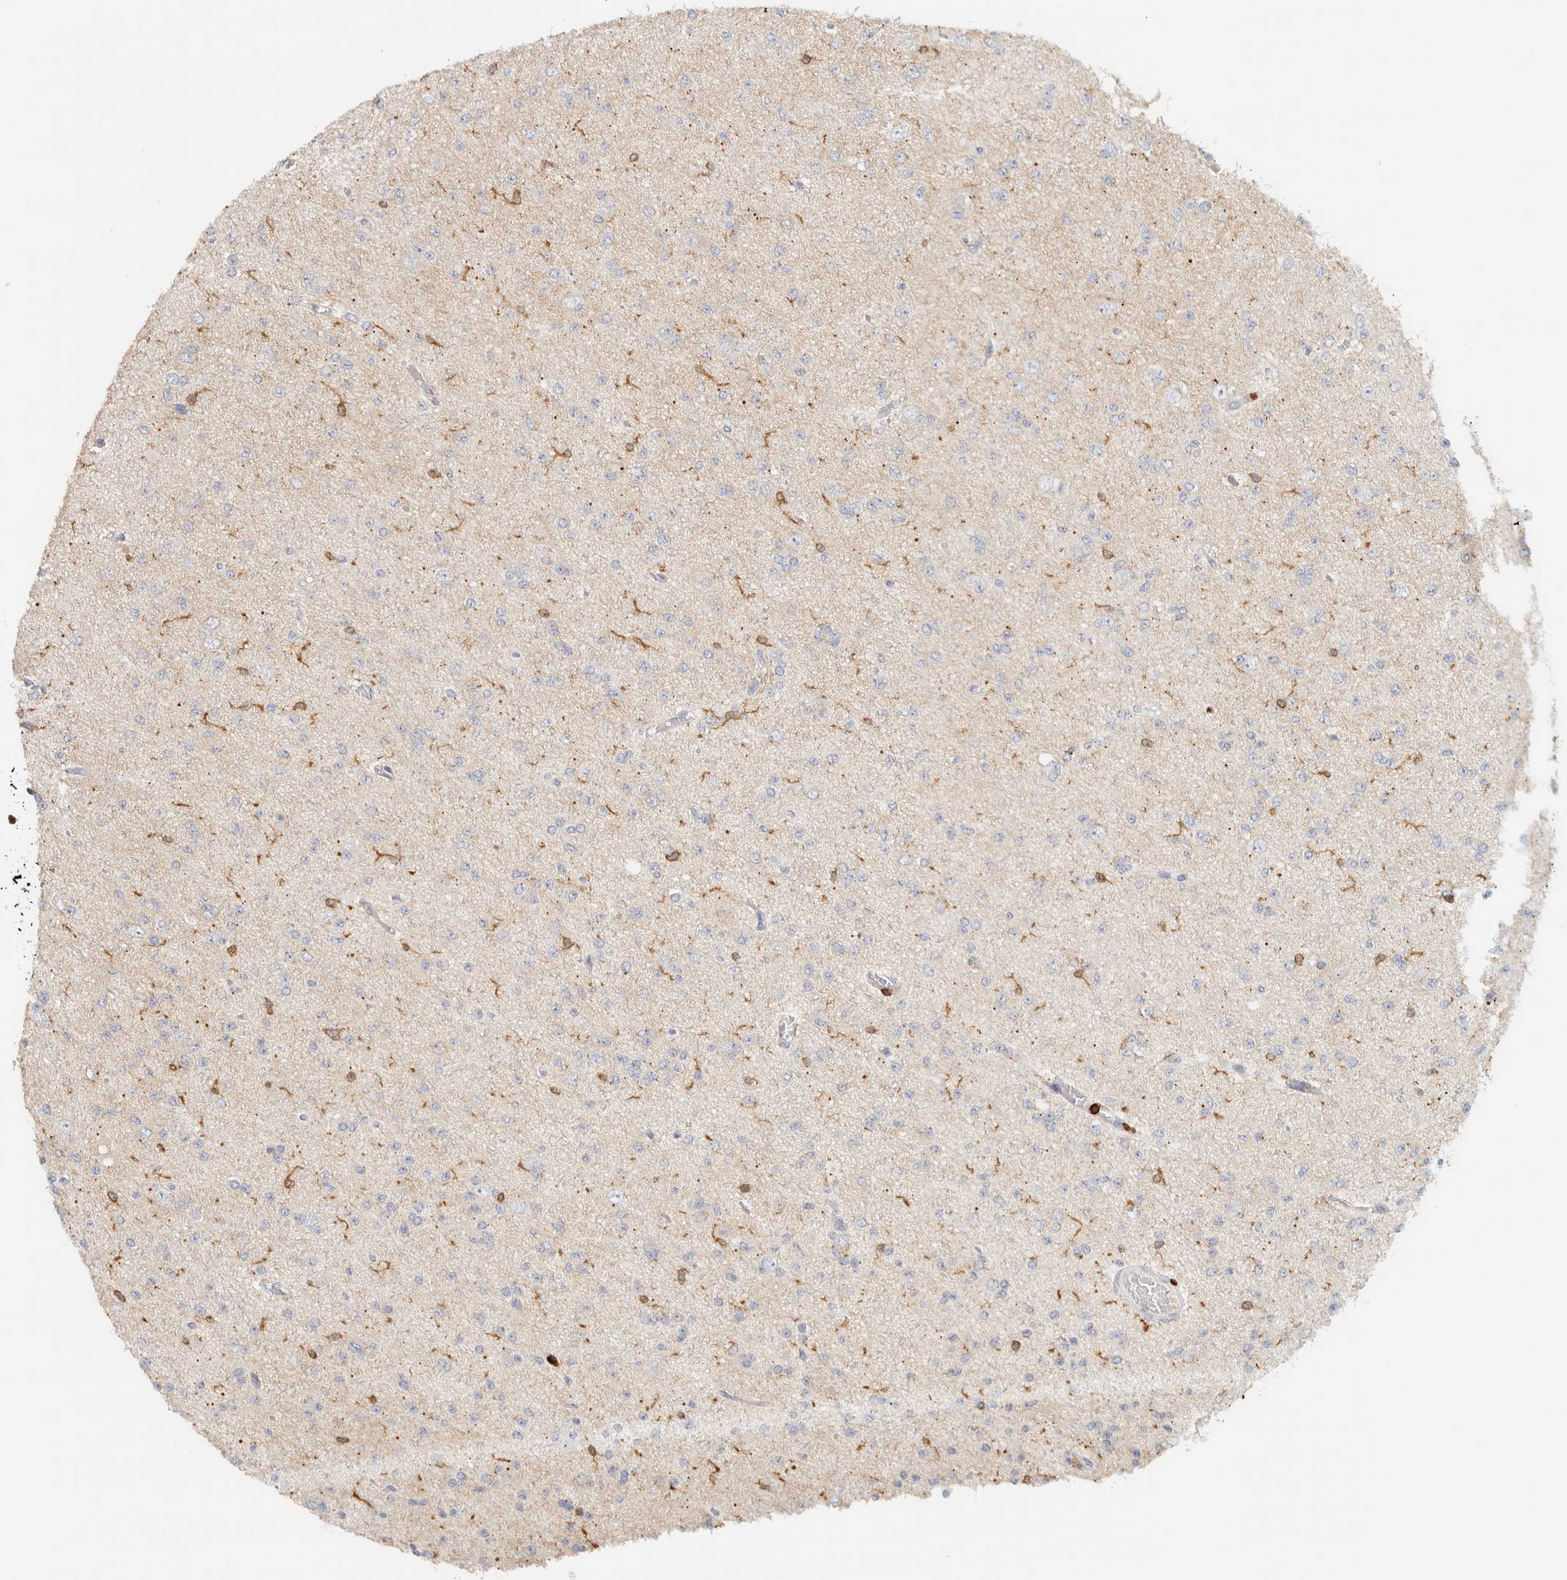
{"staining": {"intensity": "negative", "quantity": "none", "location": "none"}, "tissue": "glioma", "cell_type": "Tumor cells", "image_type": "cancer", "snomed": [{"axis": "morphology", "description": "Glioma, malignant, Low grade"}, {"axis": "topography", "description": "Brain"}], "caption": "This image is of glioma stained with immunohistochemistry to label a protein in brown with the nuclei are counter-stained blue. There is no staining in tumor cells. (Brightfield microscopy of DAB immunohistochemistry (IHC) at high magnification).", "gene": "RUNDC1", "patient": {"sex": "female", "age": 22}}